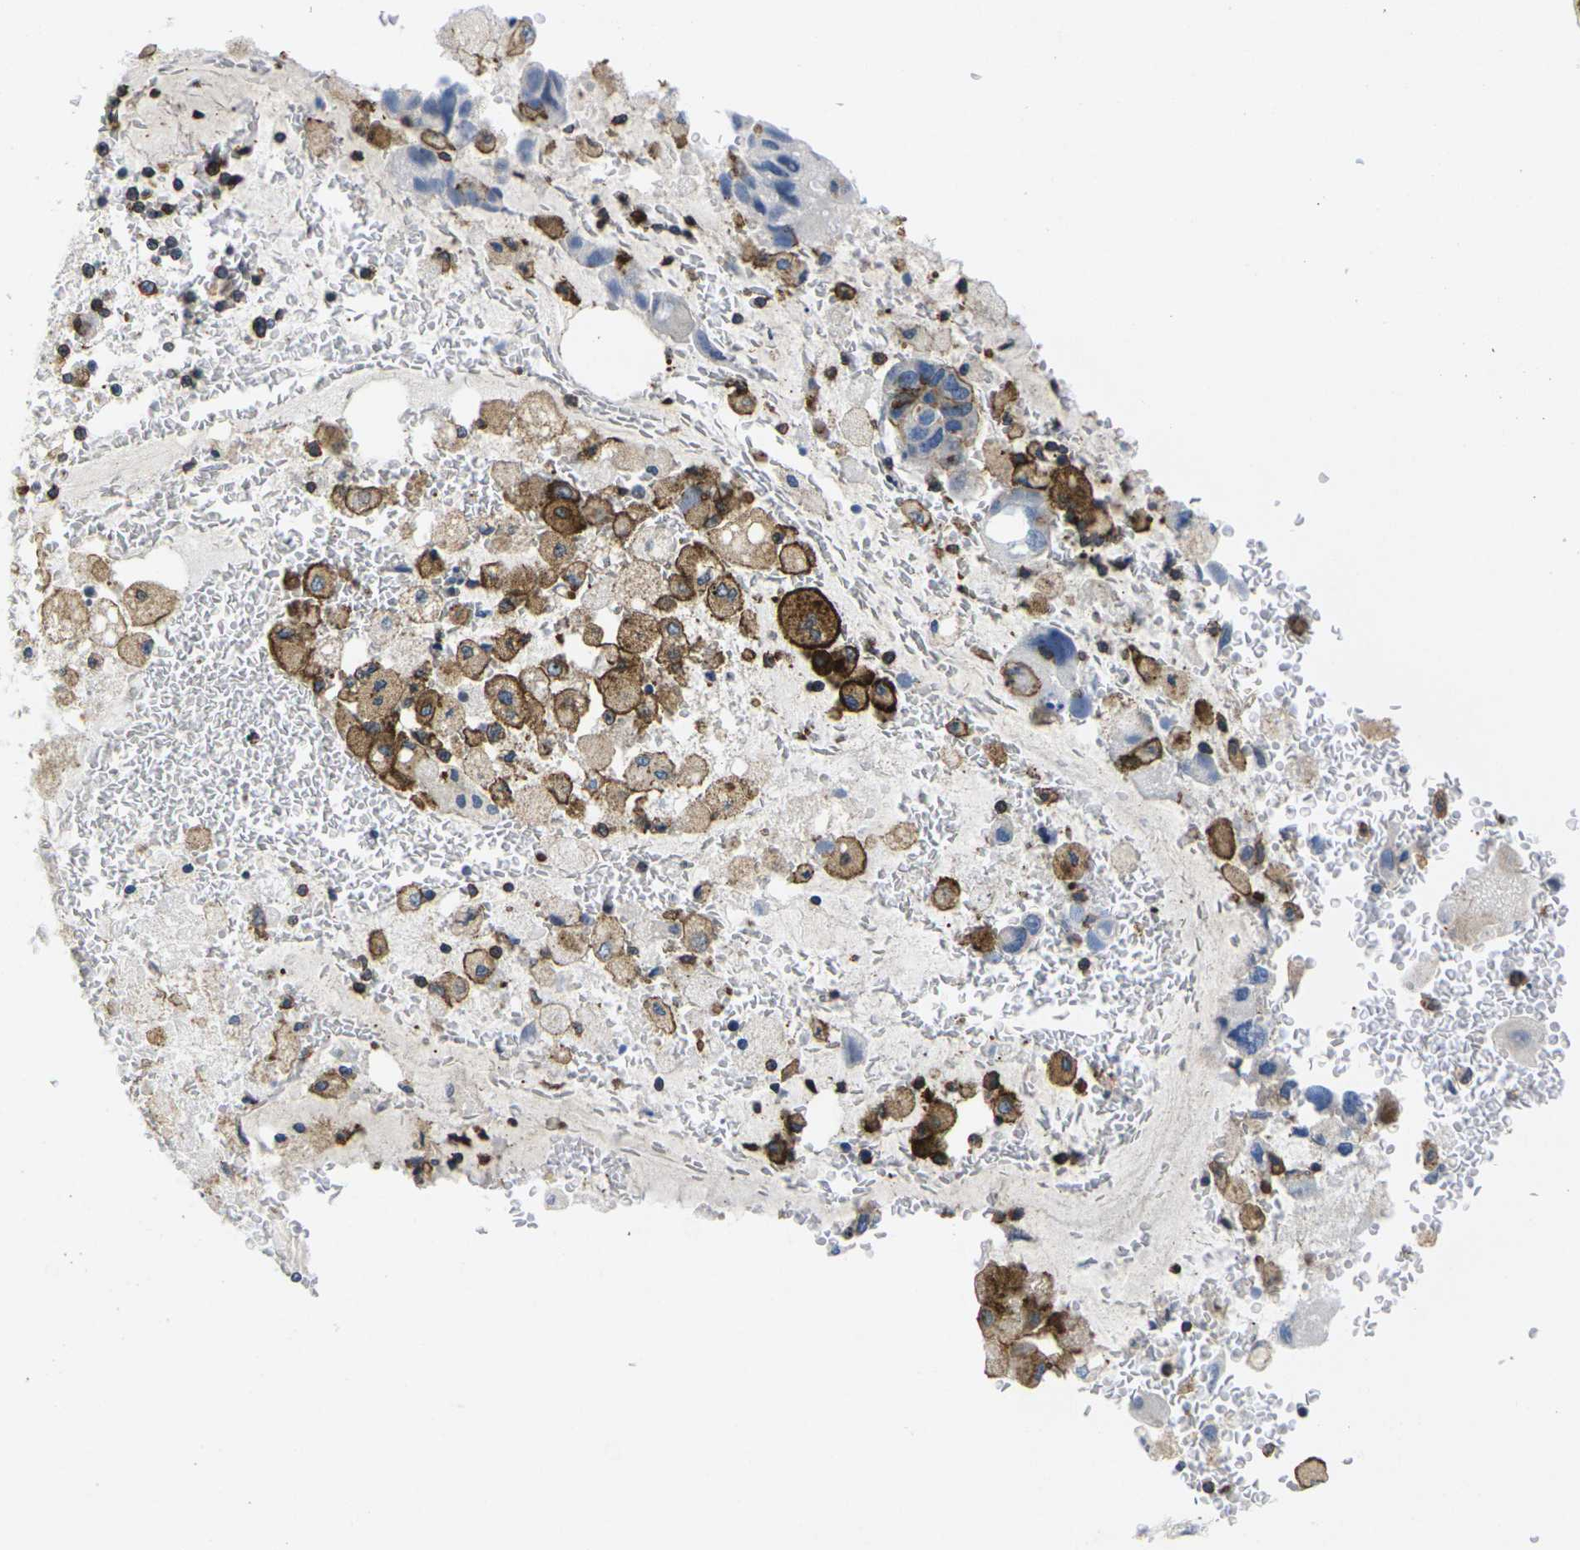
{"staining": {"intensity": "moderate", "quantity": ">75%", "location": "cytoplasmic/membranous"}, "tissue": "bronchus", "cell_type": "Respiratory epithelial cells", "image_type": "normal", "snomed": [{"axis": "morphology", "description": "Normal tissue, NOS"}, {"axis": "morphology", "description": "Adenocarcinoma, NOS"}, {"axis": "morphology", "description": "Adenocarcinoma, metastatic, NOS"}, {"axis": "topography", "description": "Lymph node"}, {"axis": "topography", "description": "Bronchus"}, {"axis": "topography", "description": "Lung"}], "caption": "A histopathology image showing moderate cytoplasmic/membranous expression in about >75% of respiratory epithelial cells in normal bronchus, as visualized by brown immunohistochemical staining.", "gene": "IQGAP1", "patient": {"sex": "female", "age": 54}}